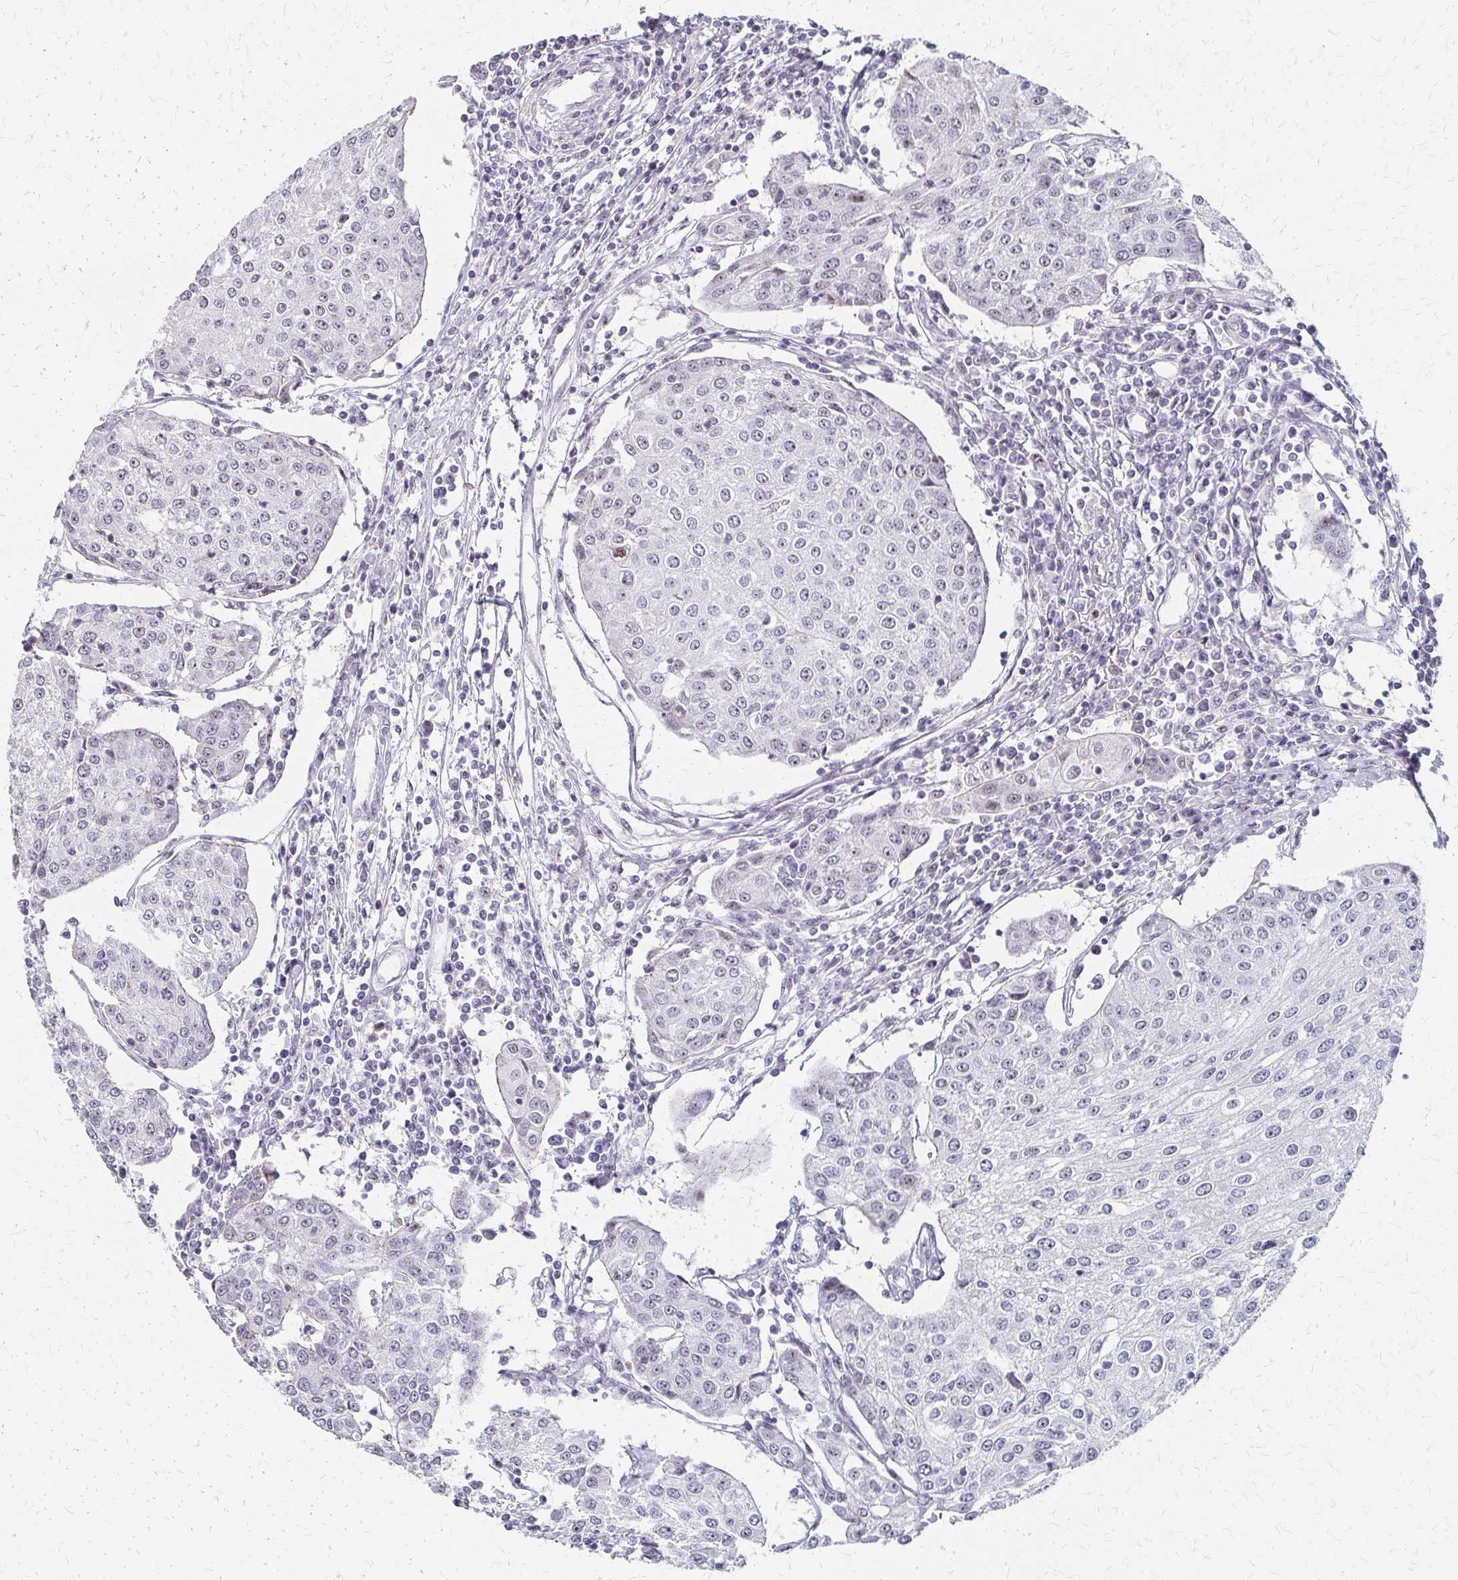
{"staining": {"intensity": "weak", "quantity": "<25%", "location": "nuclear"}, "tissue": "urothelial cancer", "cell_type": "Tumor cells", "image_type": "cancer", "snomed": [{"axis": "morphology", "description": "Urothelial carcinoma, High grade"}, {"axis": "topography", "description": "Urinary bladder"}], "caption": "IHC image of neoplastic tissue: high-grade urothelial carcinoma stained with DAB displays no significant protein expression in tumor cells.", "gene": "PES1", "patient": {"sex": "female", "age": 85}}